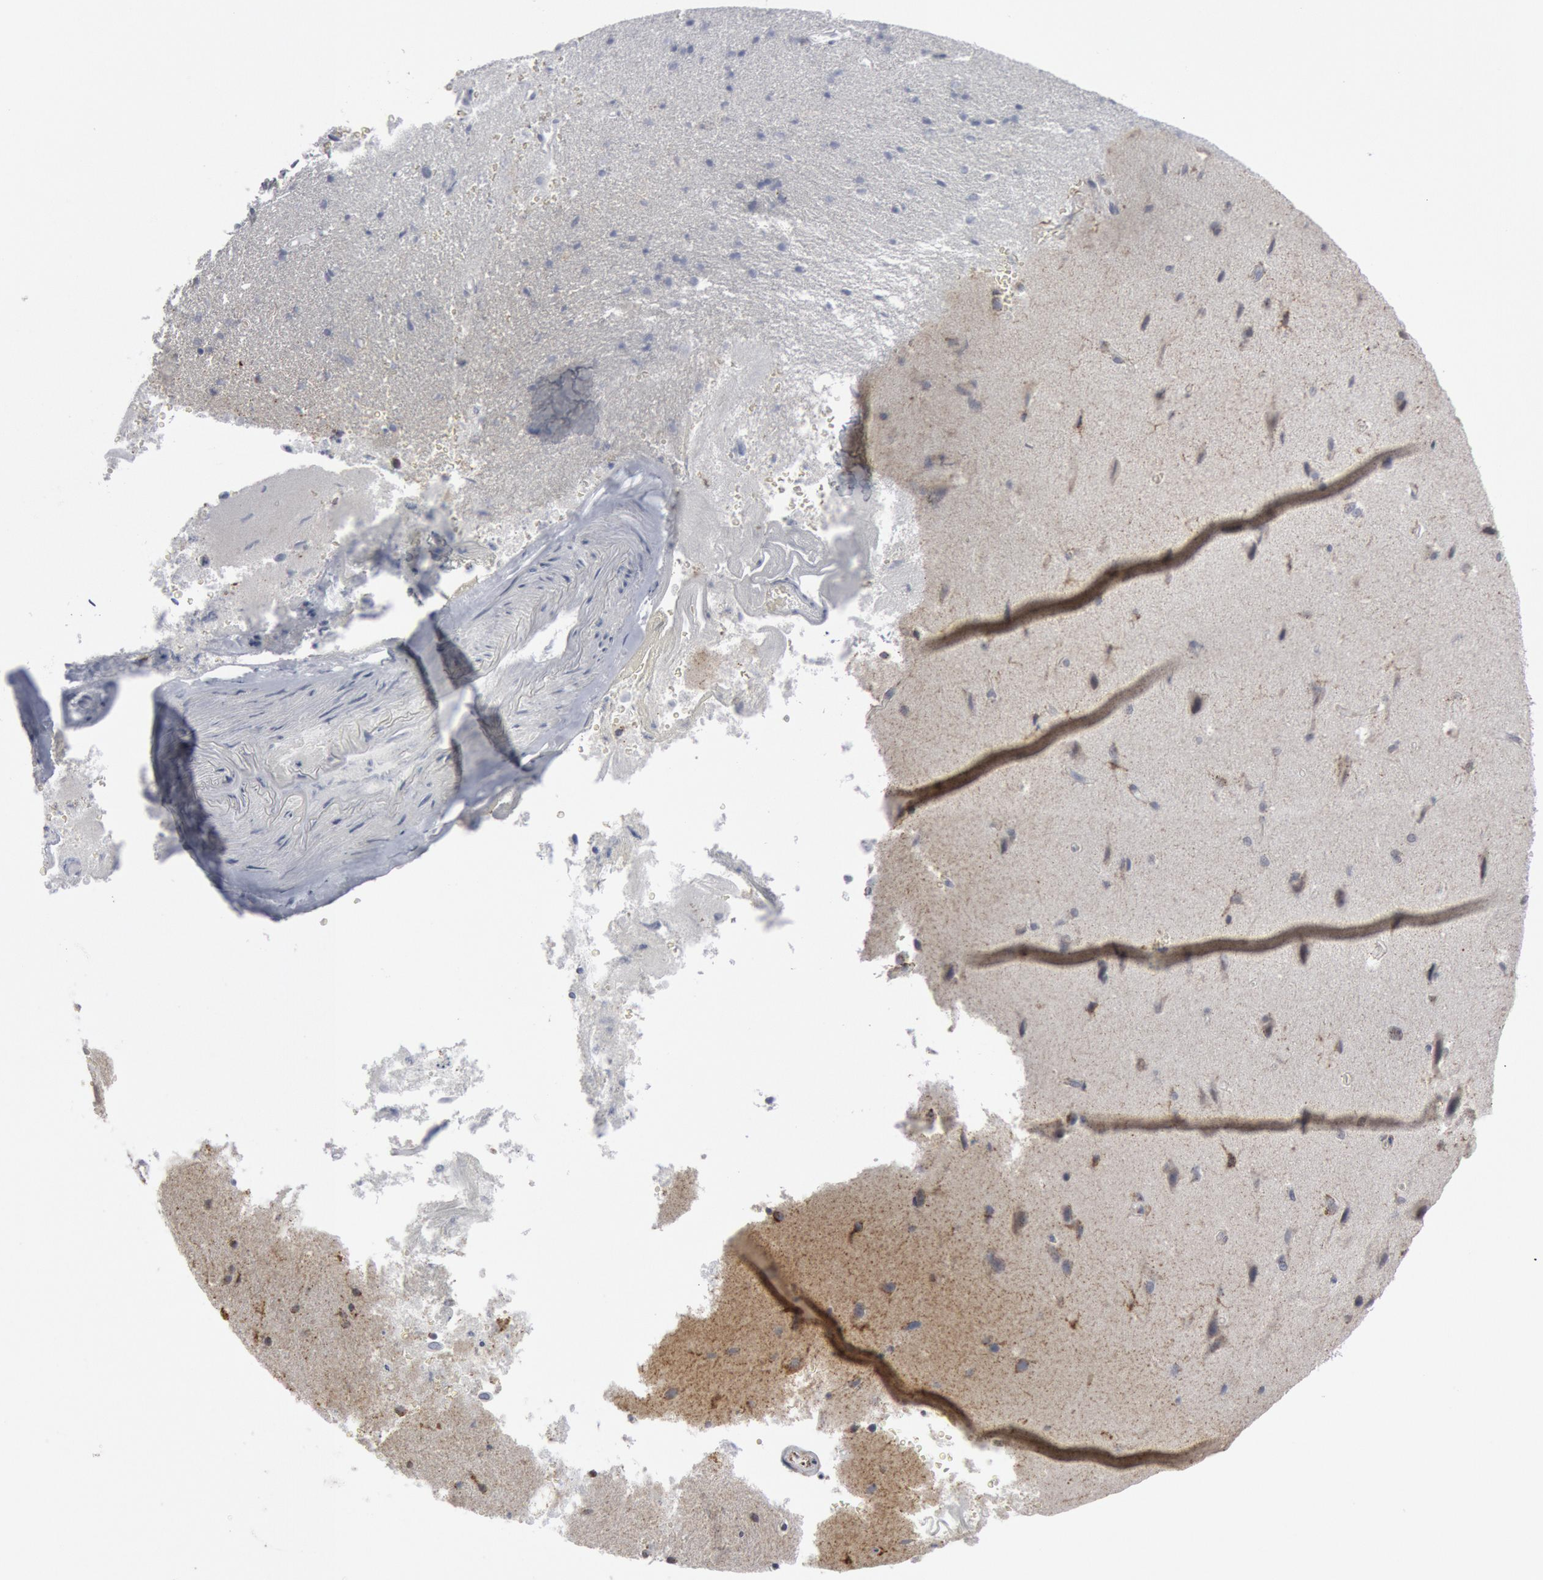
{"staining": {"intensity": "moderate", "quantity": "25%-75%", "location": "cytoplasmic/membranous"}, "tissue": "cerebral cortex", "cell_type": "Endothelial cells", "image_type": "normal", "snomed": [{"axis": "morphology", "description": "Normal tissue, NOS"}, {"axis": "topography", "description": "Cerebral cortex"}], "caption": "Approximately 25%-75% of endothelial cells in unremarkable human cerebral cortex display moderate cytoplasmic/membranous protein staining as visualized by brown immunohistochemical staining.", "gene": "CASP9", "patient": {"sex": "female", "age": 45}}